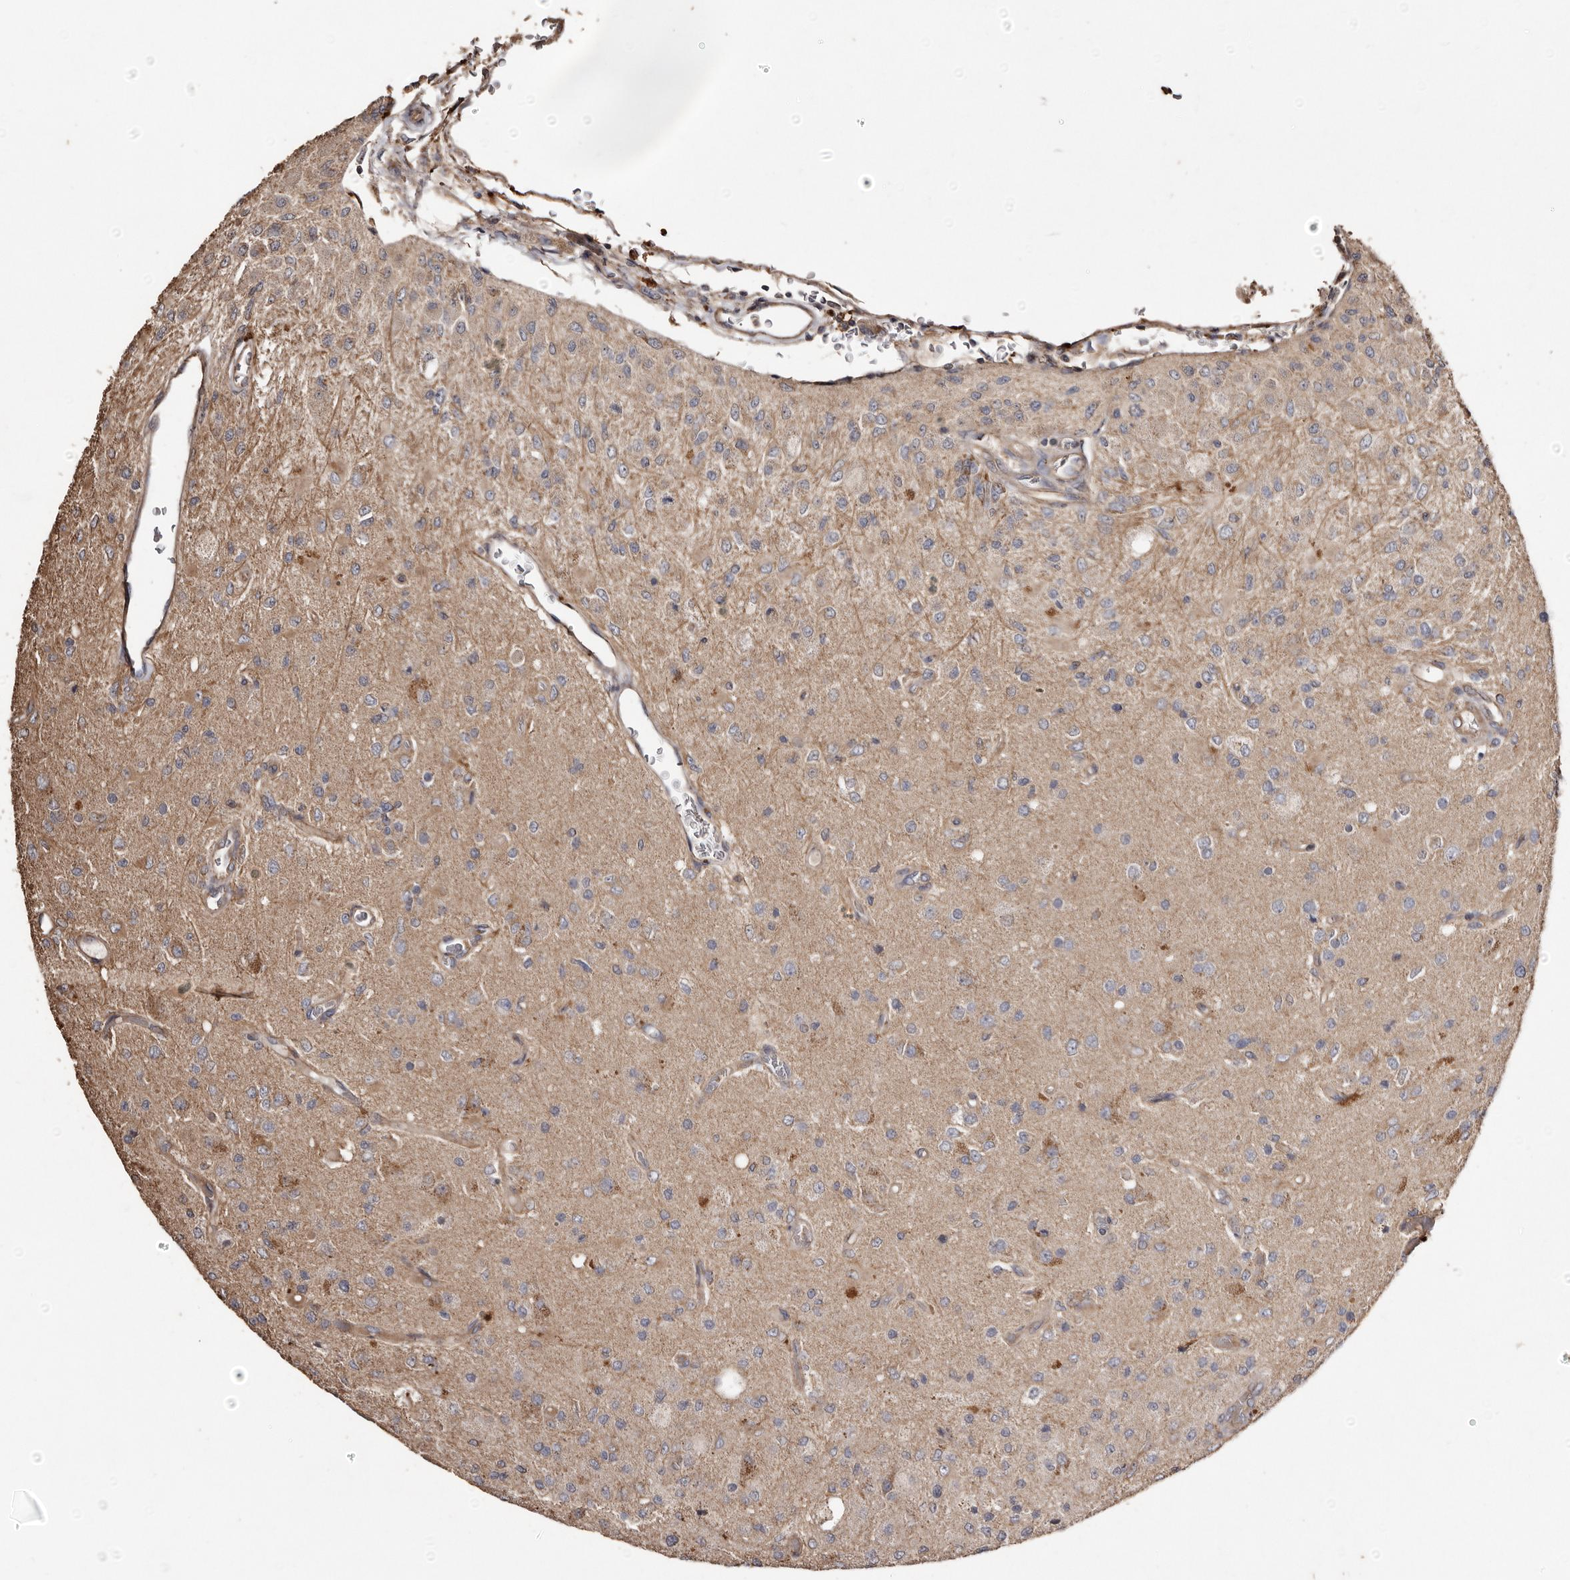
{"staining": {"intensity": "negative", "quantity": "none", "location": "none"}, "tissue": "glioma", "cell_type": "Tumor cells", "image_type": "cancer", "snomed": [{"axis": "morphology", "description": "Normal tissue, NOS"}, {"axis": "morphology", "description": "Glioma, malignant, High grade"}, {"axis": "topography", "description": "Cerebral cortex"}], "caption": "Immunohistochemistry of human glioma demonstrates no staining in tumor cells.", "gene": "MACC1", "patient": {"sex": "male", "age": 77}}